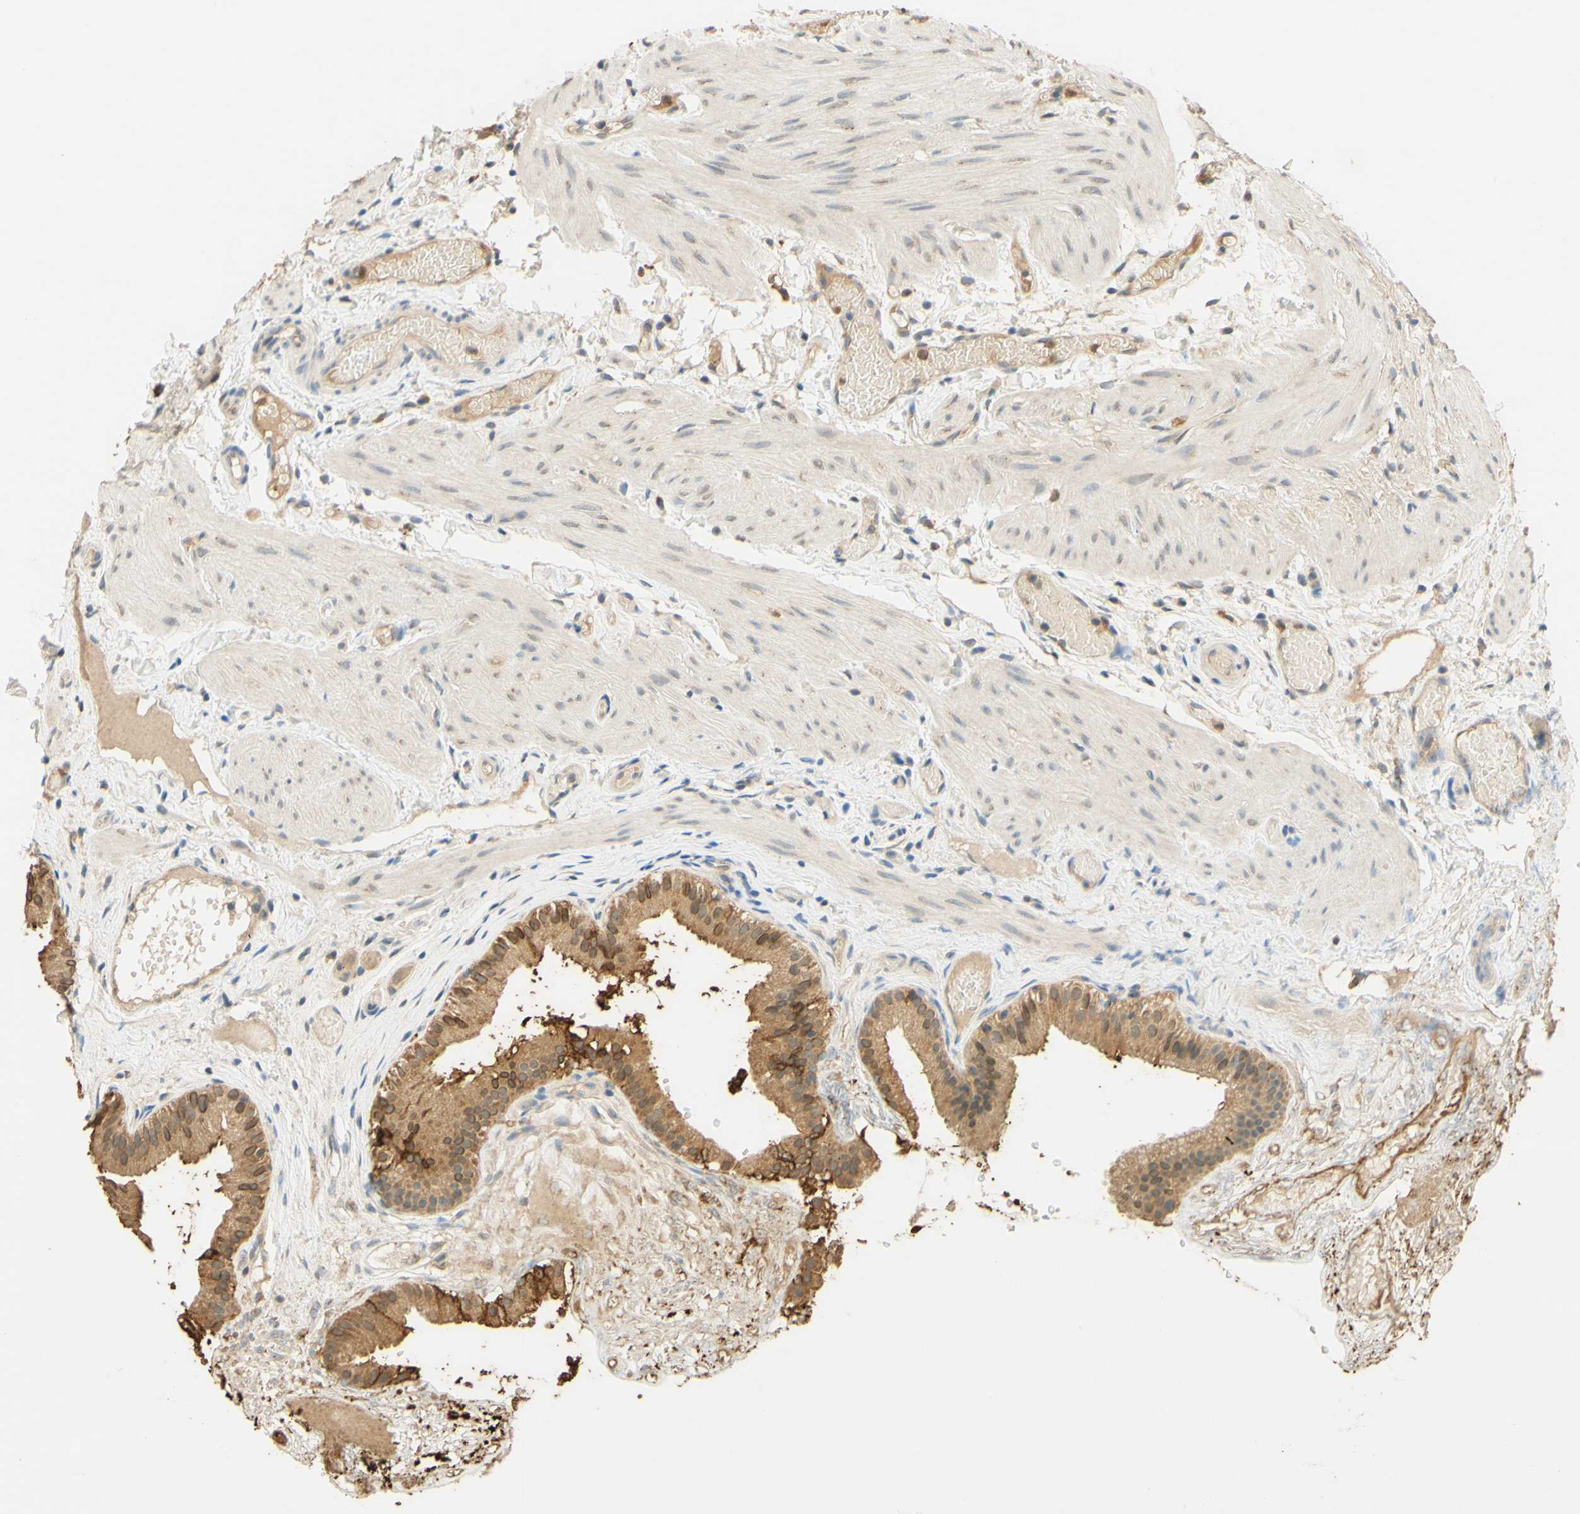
{"staining": {"intensity": "moderate", "quantity": ">75%", "location": "cytoplasmic/membranous"}, "tissue": "gallbladder", "cell_type": "Glandular cells", "image_type": "normal", "snomed": [{"axis": "morphology", "description": "Normal tissue, NOS"}, {"axis": "topography", "description": "Gallbladder"}], "caption": "Immunohistochemistry (IHC) (DAB (3,3'-diaminobenzidine)) staining of benign human gallbladder demonstrates moderate cytoplasmic/membranous protein expression in about >75% of glandular cells.", "gene": "ENTREP2", "patient": {"sex": "female", "age": 26}}